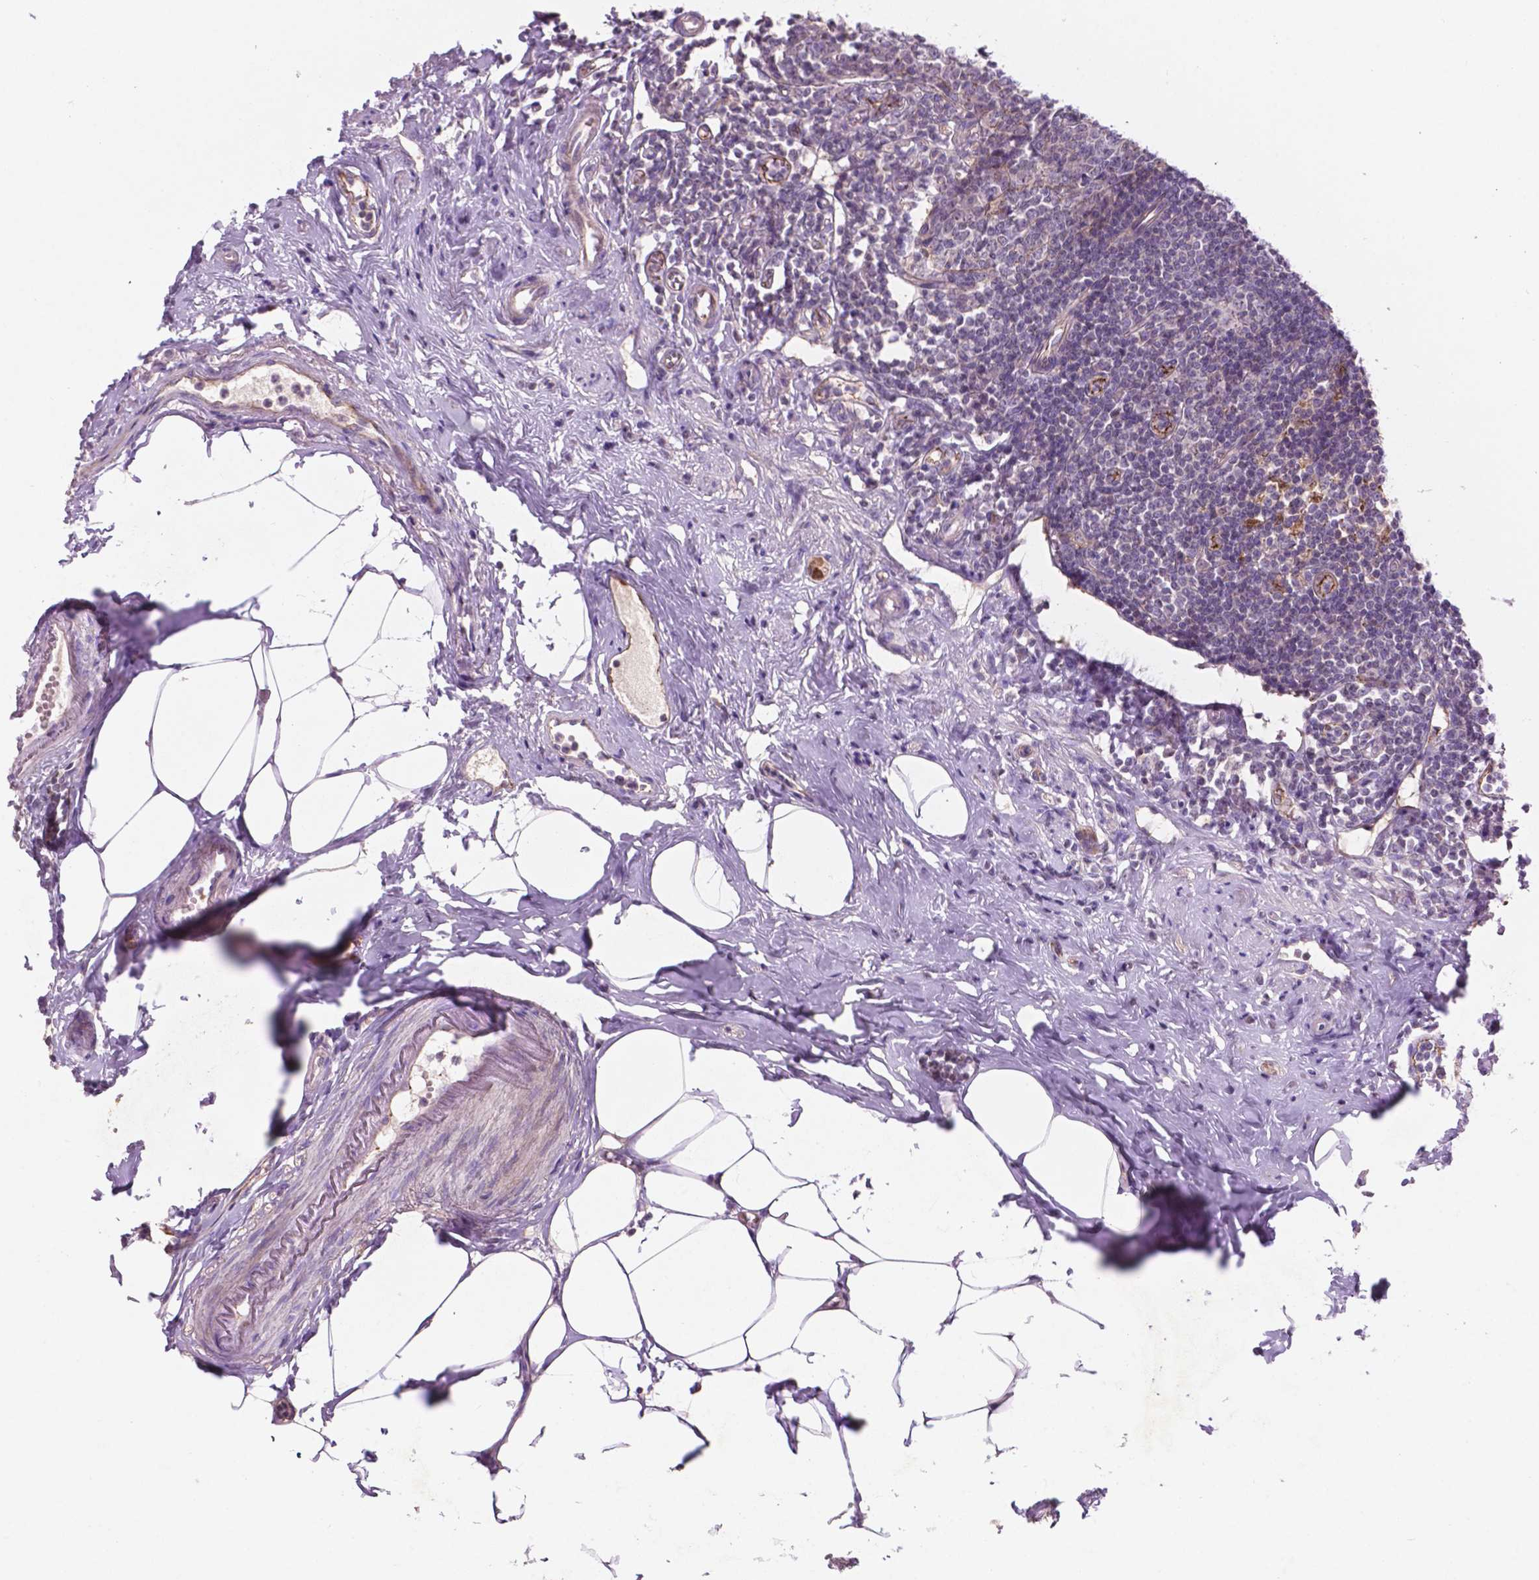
{"staining": {"intensity": "moderate", "quantity": "<25%", "location": "cytoplasmic/membranous"}, "tissue": "appendix", "cell_type": "Glandular cells", "image_type": "normal", "snomed": [{"axis": "morphology", "description": "Normal tissue, NOS"}, {"axis": "morphology", "description": "Carcinoma, endometroid"}, {"axis": "topography", "description": "Appendix"}, {"axis": "topography", "description": "Colon"}], "caption": "This is an image of immunohistochemistry (IHC) staining of normal appendix, which shows moderate expression in the cytoplasmic/membranous of glandular cells.", "gene": "ARL5C", "patient": {"sex": "female", "age": 60}}